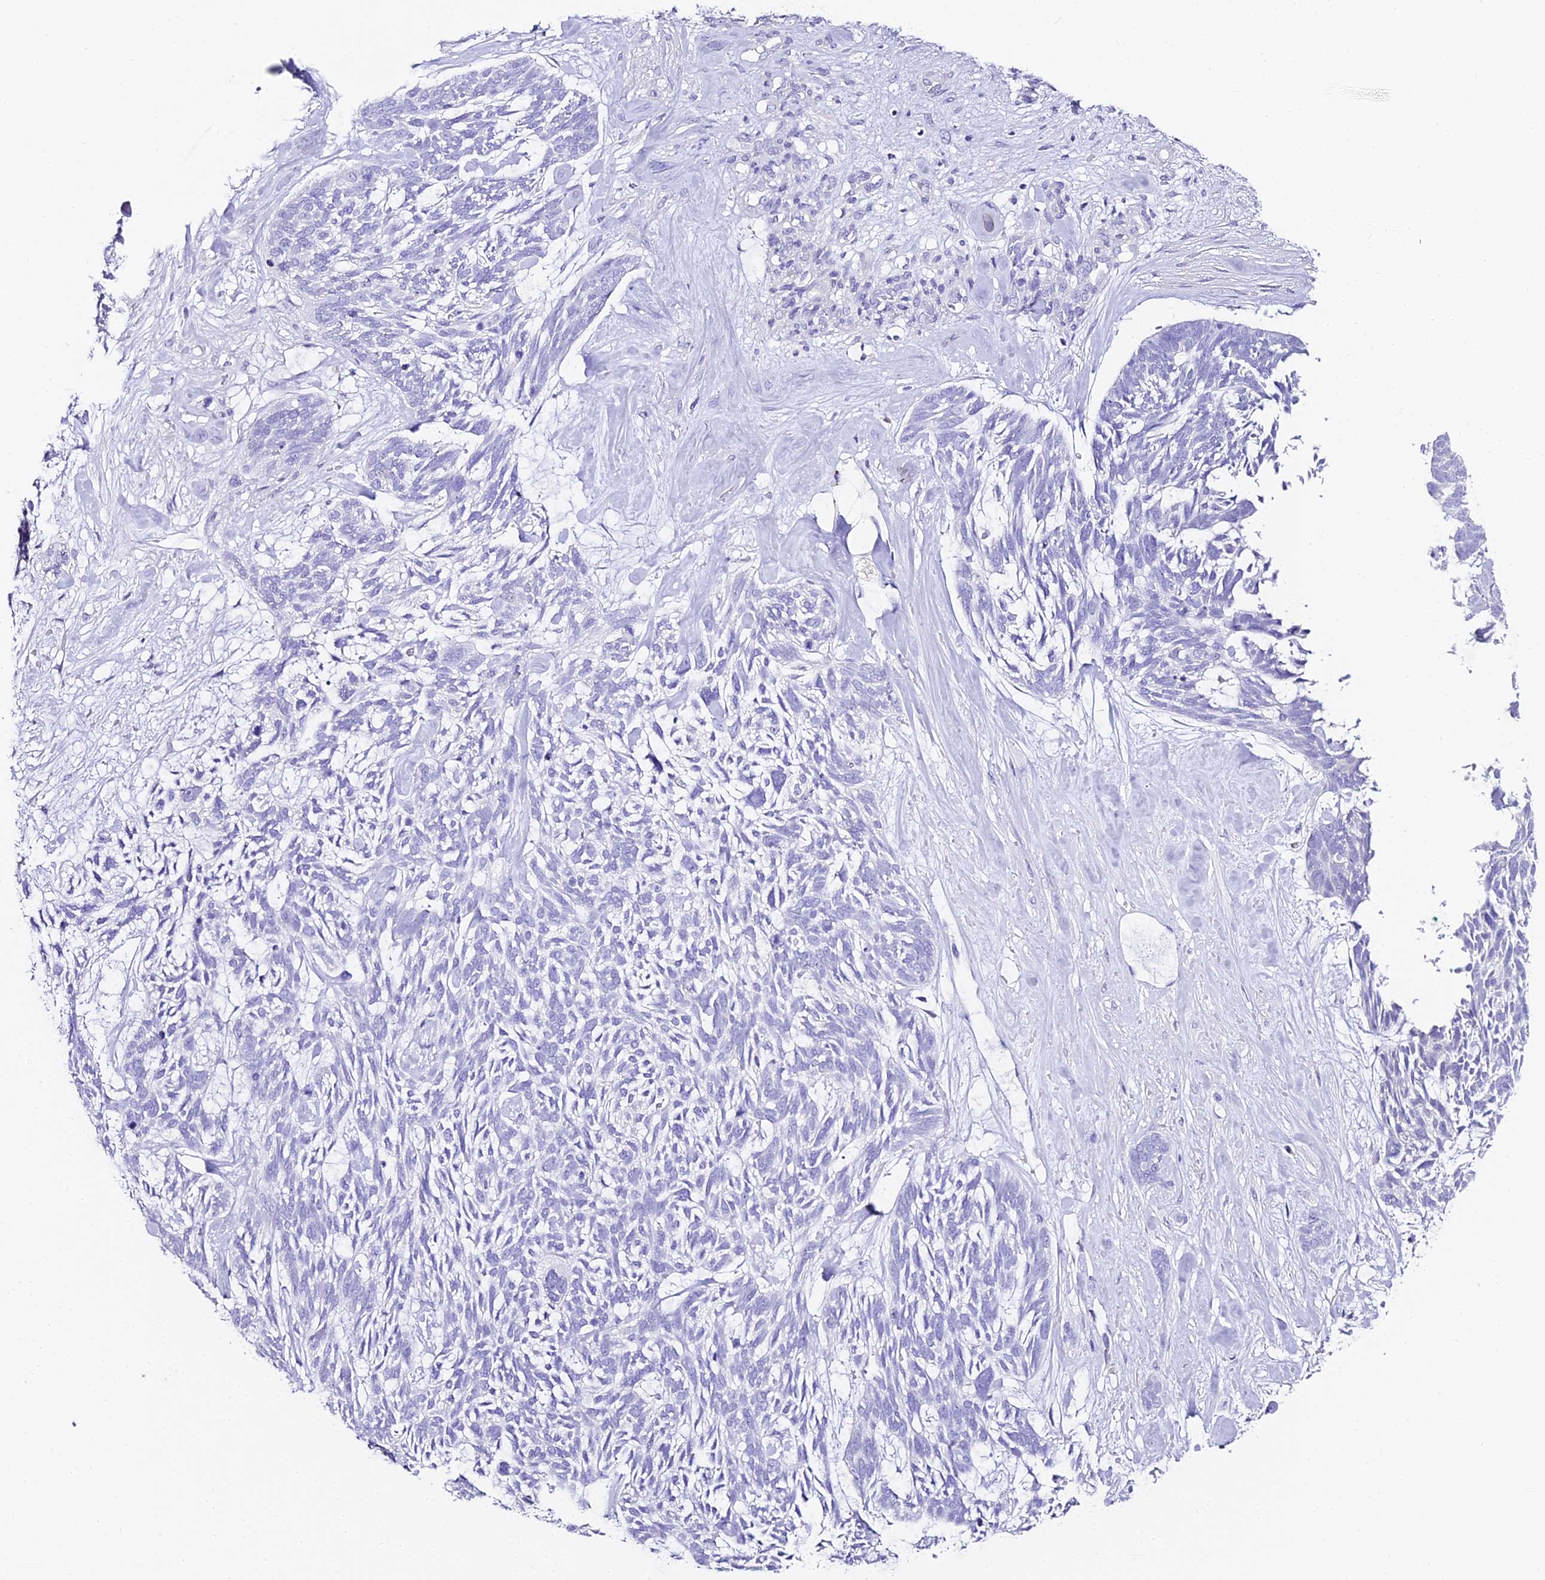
{"staining": {"intensity": "negative", "quantity": "none", "location": "none"}, "tissue": "skin cancer", "cell_type": "Tumor cells", "image_type": "cancer", "snomed": [{"axis": "morphology", "description": "Basal cell carcinoma"}, {"axis": "topography", "description": "Skin"}], "caption": "There is no significant expression in tumor cells of skin cancer (basal cell carcinoma).", "gene": "ABHD14A-ACY1", "patient": {"sex": "male", "age": 88}}